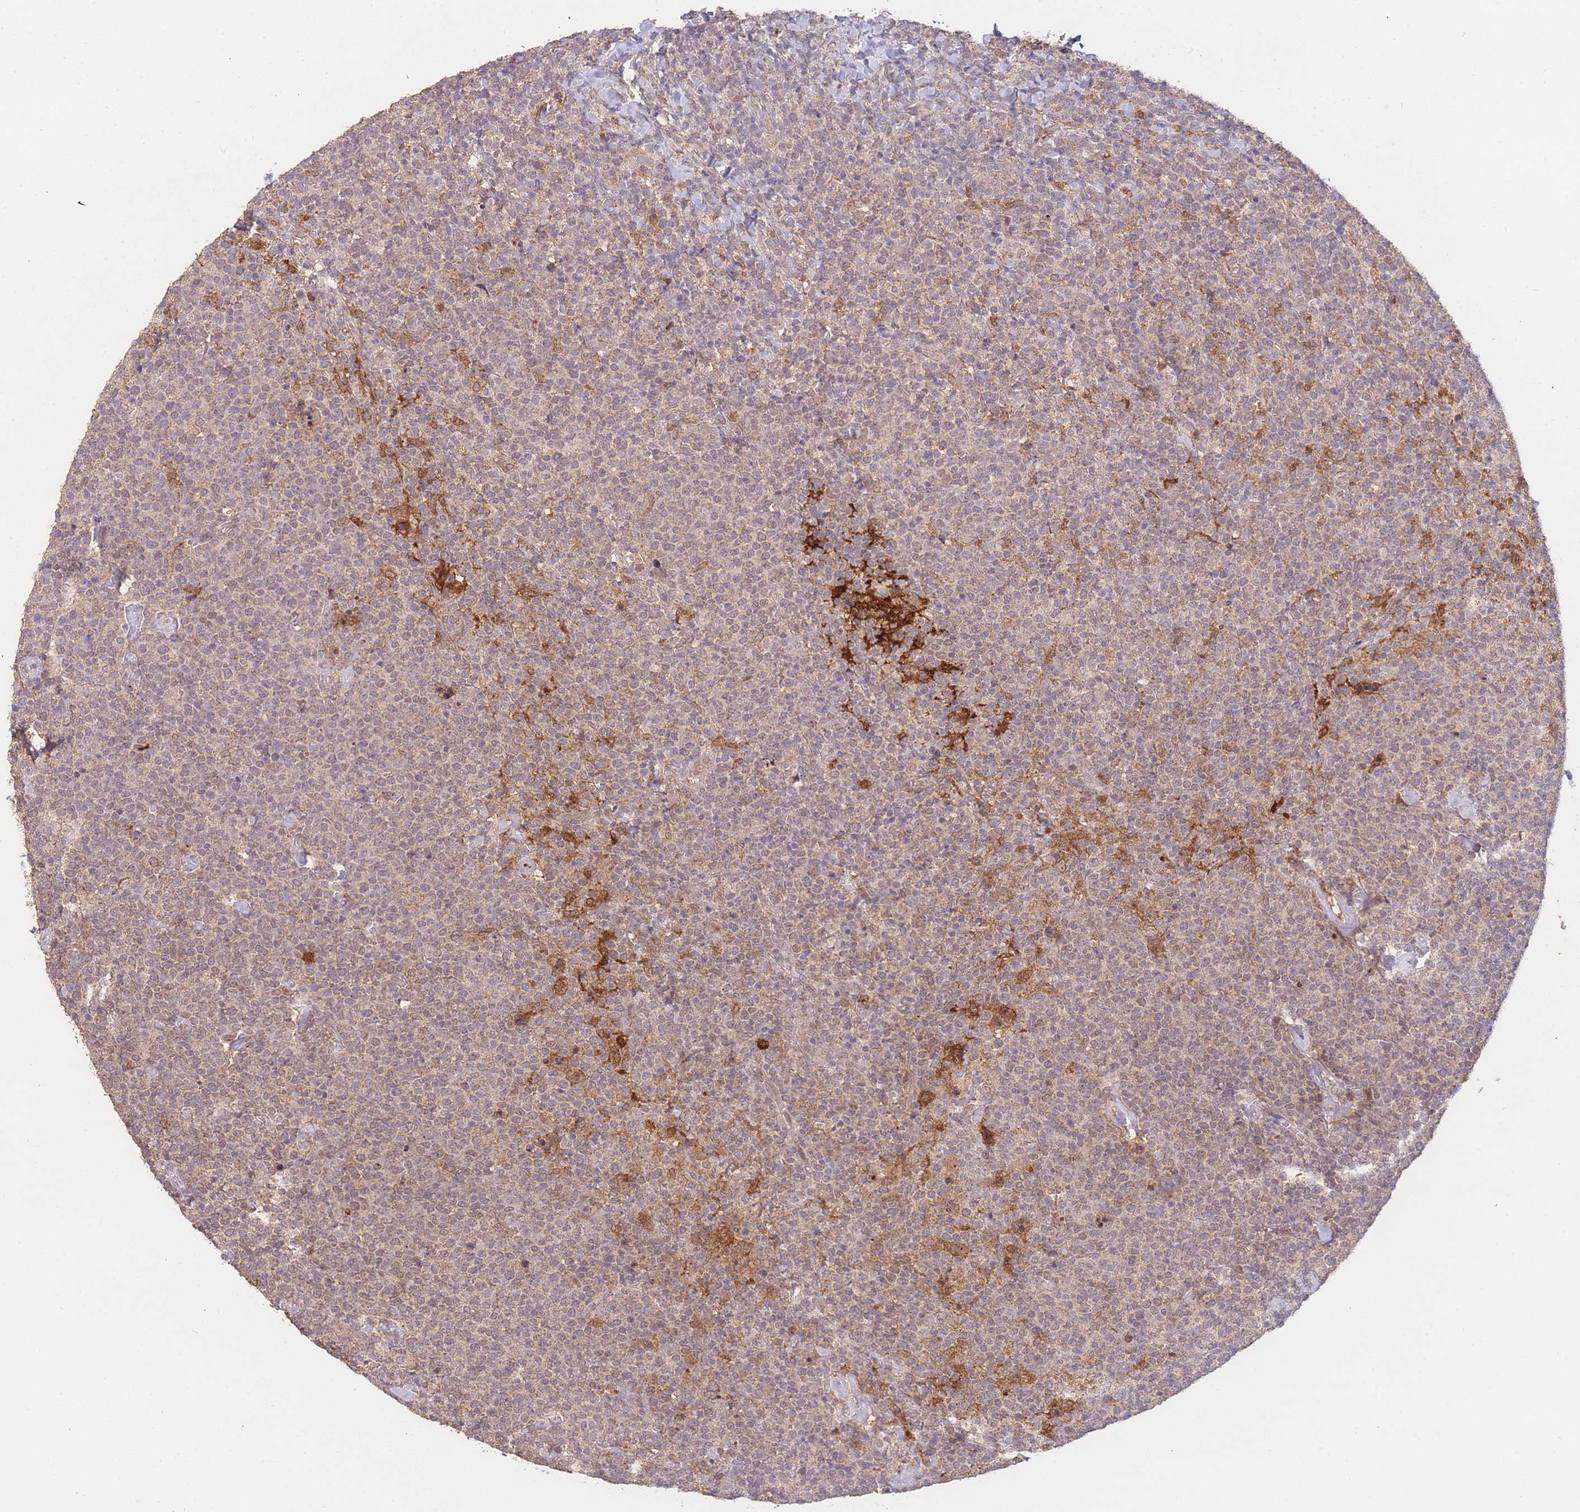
{"staining": {"intensity": "weak", "quantity": "<25%", "location": "cytoplasmic/membranous"}, "tissue": "lymphoma", "cell_type": "Tumor cells", "image_type": "cancer", "snomed": [{"axis": "morphology", "description": "Malignant lymphoma, non-Hodgkin's type, High grade"}, {"axis": "topography", "description": "Lymph node"}], "caption": "This is an immunohistochemistry (IHC) photomicrograph of malignant lymphoma, non-Hodgkin's type (high-grade). There is no positivity in tumor cells.", "gene": "RNF144B", "patient": {"sex": "male", "age": 61}}